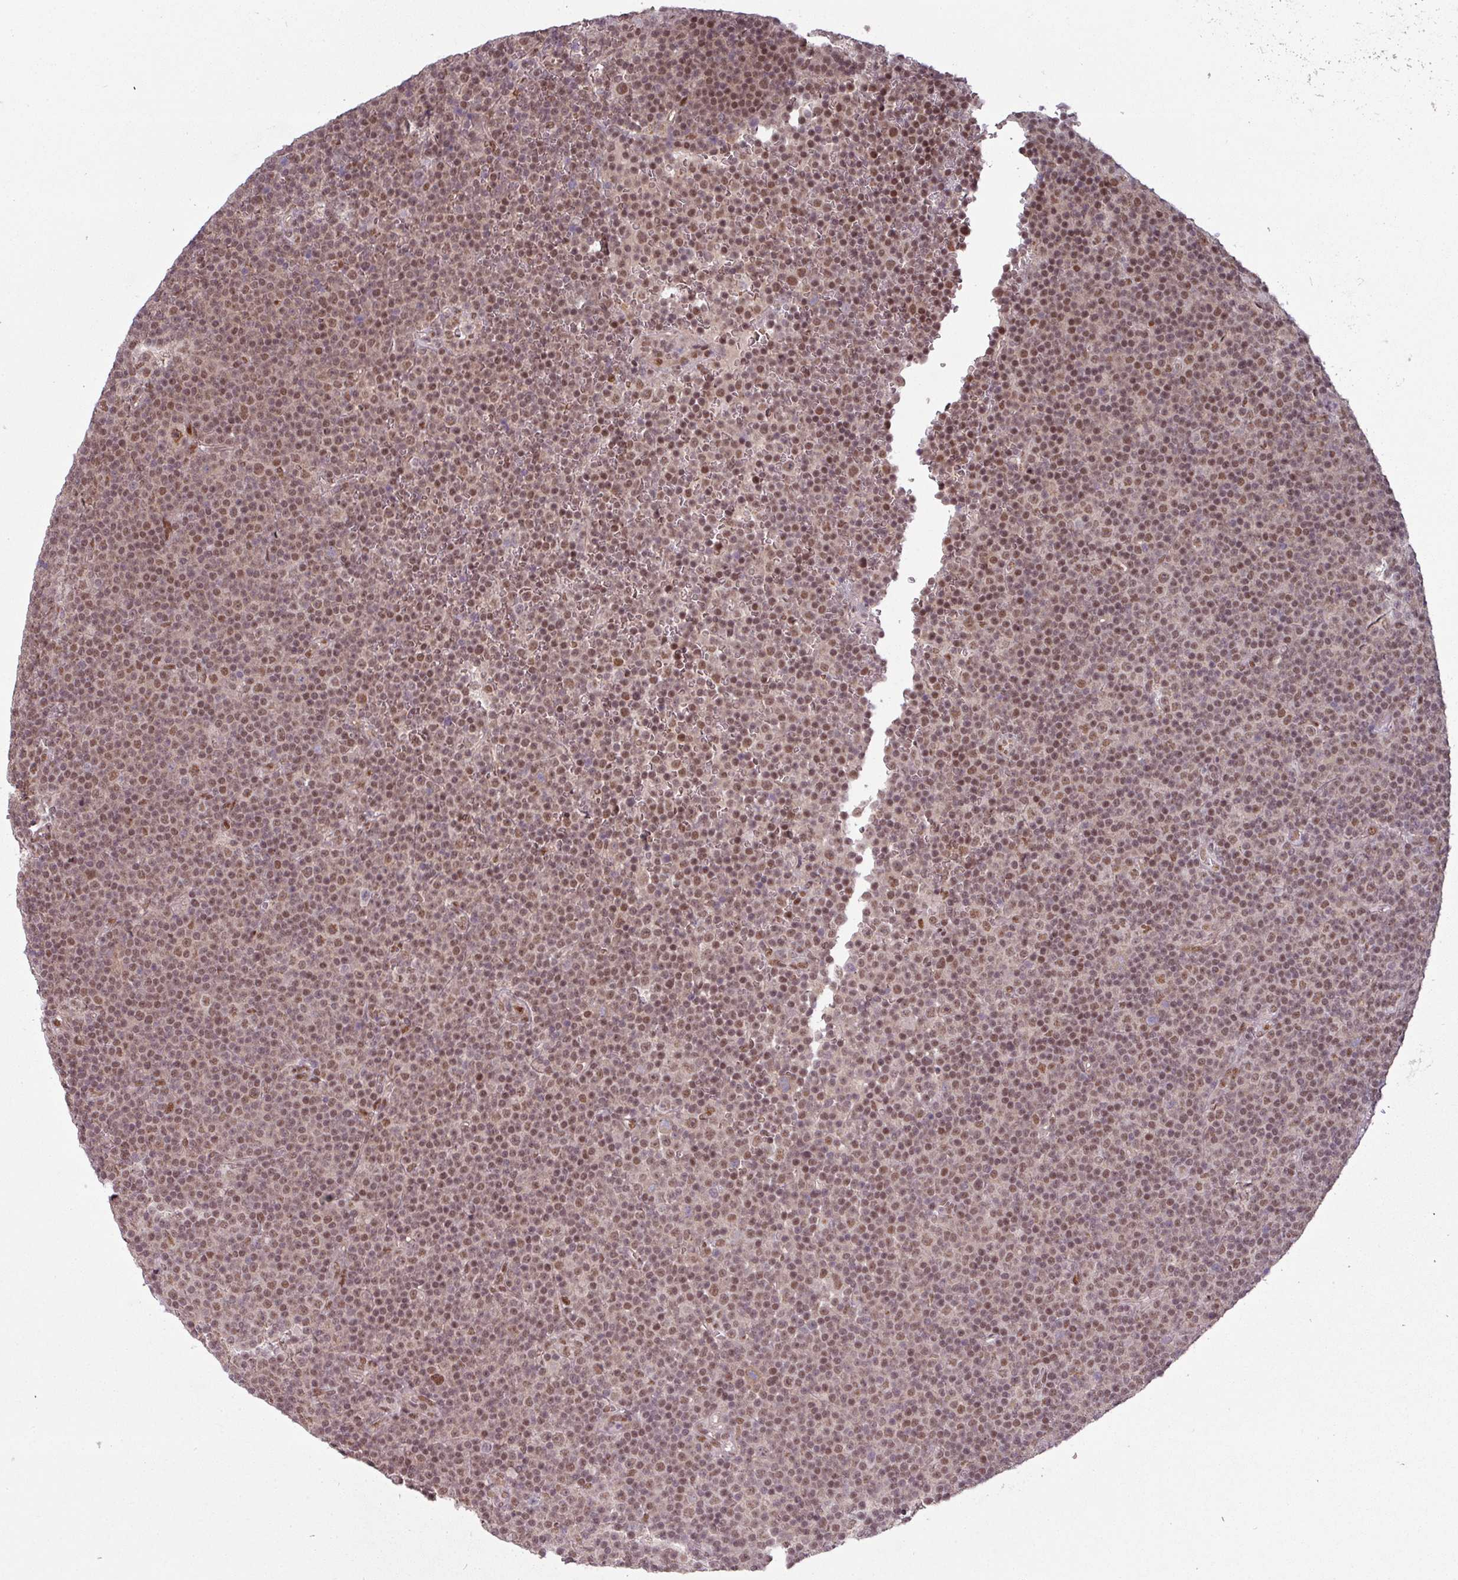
{"staining": {"intensity": "moderate", "quantity": ">75%", "location": "nuclear"}, "tissue": "lymphoma", "cell_type": "Tumor cells", "image_type": "cancer", "snomed": [{"axis": "morphology", "description": "Malignant lymphoma, non-Hodgkin's type, Low grade"}, {"axis": "topography", "description": "Lymph node"}], "caption": "Approximately >75% of tumor cells in human lymphoma demonstrate moderate nuclear protein staining as visualized by brown immunohistochemical staining.", "gene": "CIC", "patient": {"sex": "female", "age": 67}}